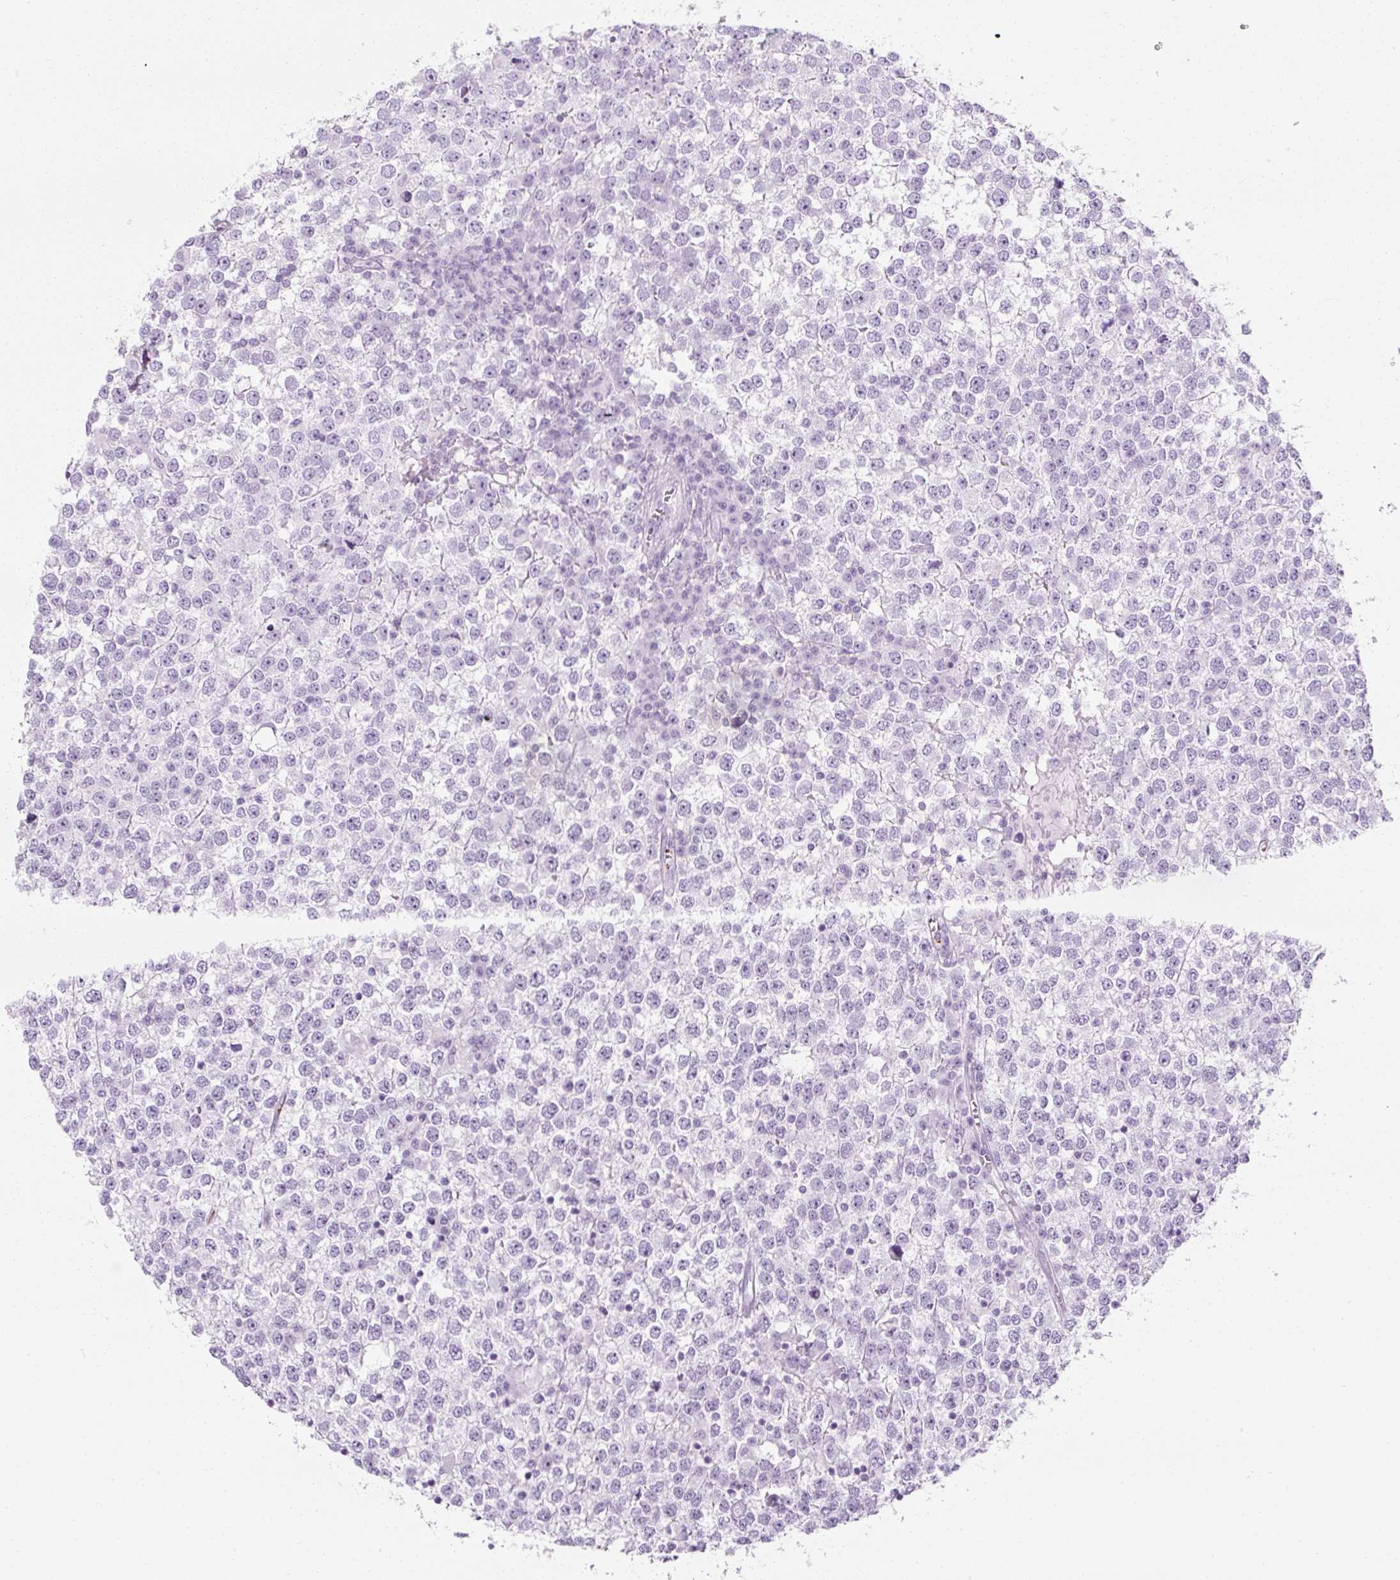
{"staining": {"intensity": "negative", "quantity": "none", "location": "none"}, "tissue": "testis cancer", "cell_type": "Tumor cells", "image_type": "cancer", "snomed": [{"axis": "morphology", "description": "Seminoma, NOS"}, {"axis": "topography", "description": "Testis"}], "caption": "Protein analysis of testis cancer (seminoma) reveals no significant positivity in tumor cells.", "gene": "PF4V1", "patient": {"sex": "male", "age": 65}}